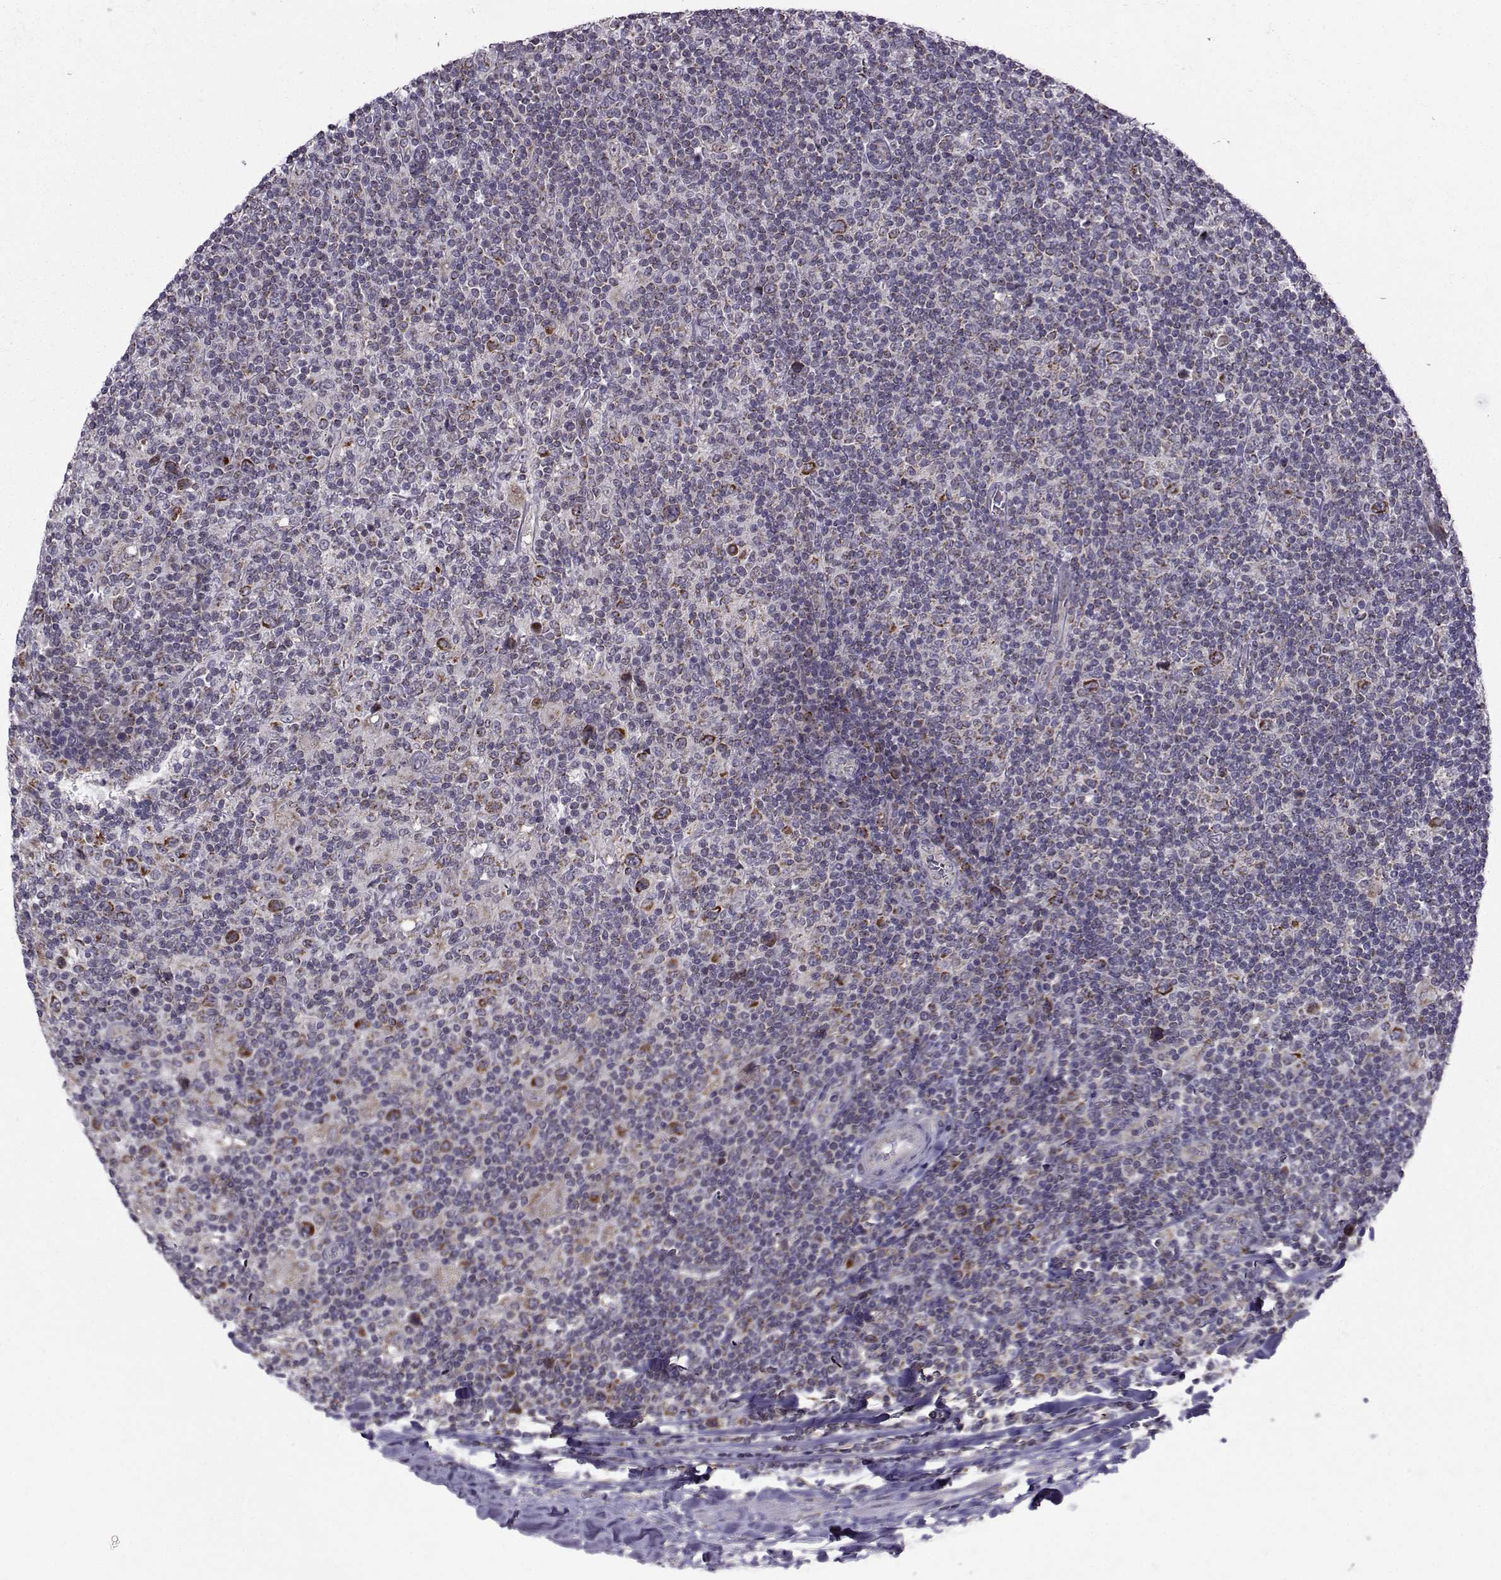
{"staining": {"intensity": "moderate", "quantity": "<25%", "location": "cytoplasmic/membranous"}, "tissue": "lymphoma", "cell_type": "Tumor cells", "image_type": "cancer", "snomed": [{"axis": "morphology", "description": "Hodgkin's disease, NOS"}, {"axis": "topography", "description": "Lymph node"}], "caption": "Hodgkin's disease was stained to show a protein in brown. There is low levels of moderate cytoplasmic/membranous expression in about <25% of tumor cells.", "gene": "NECAB3", "patient": {"sex": "male", "age": 40}}